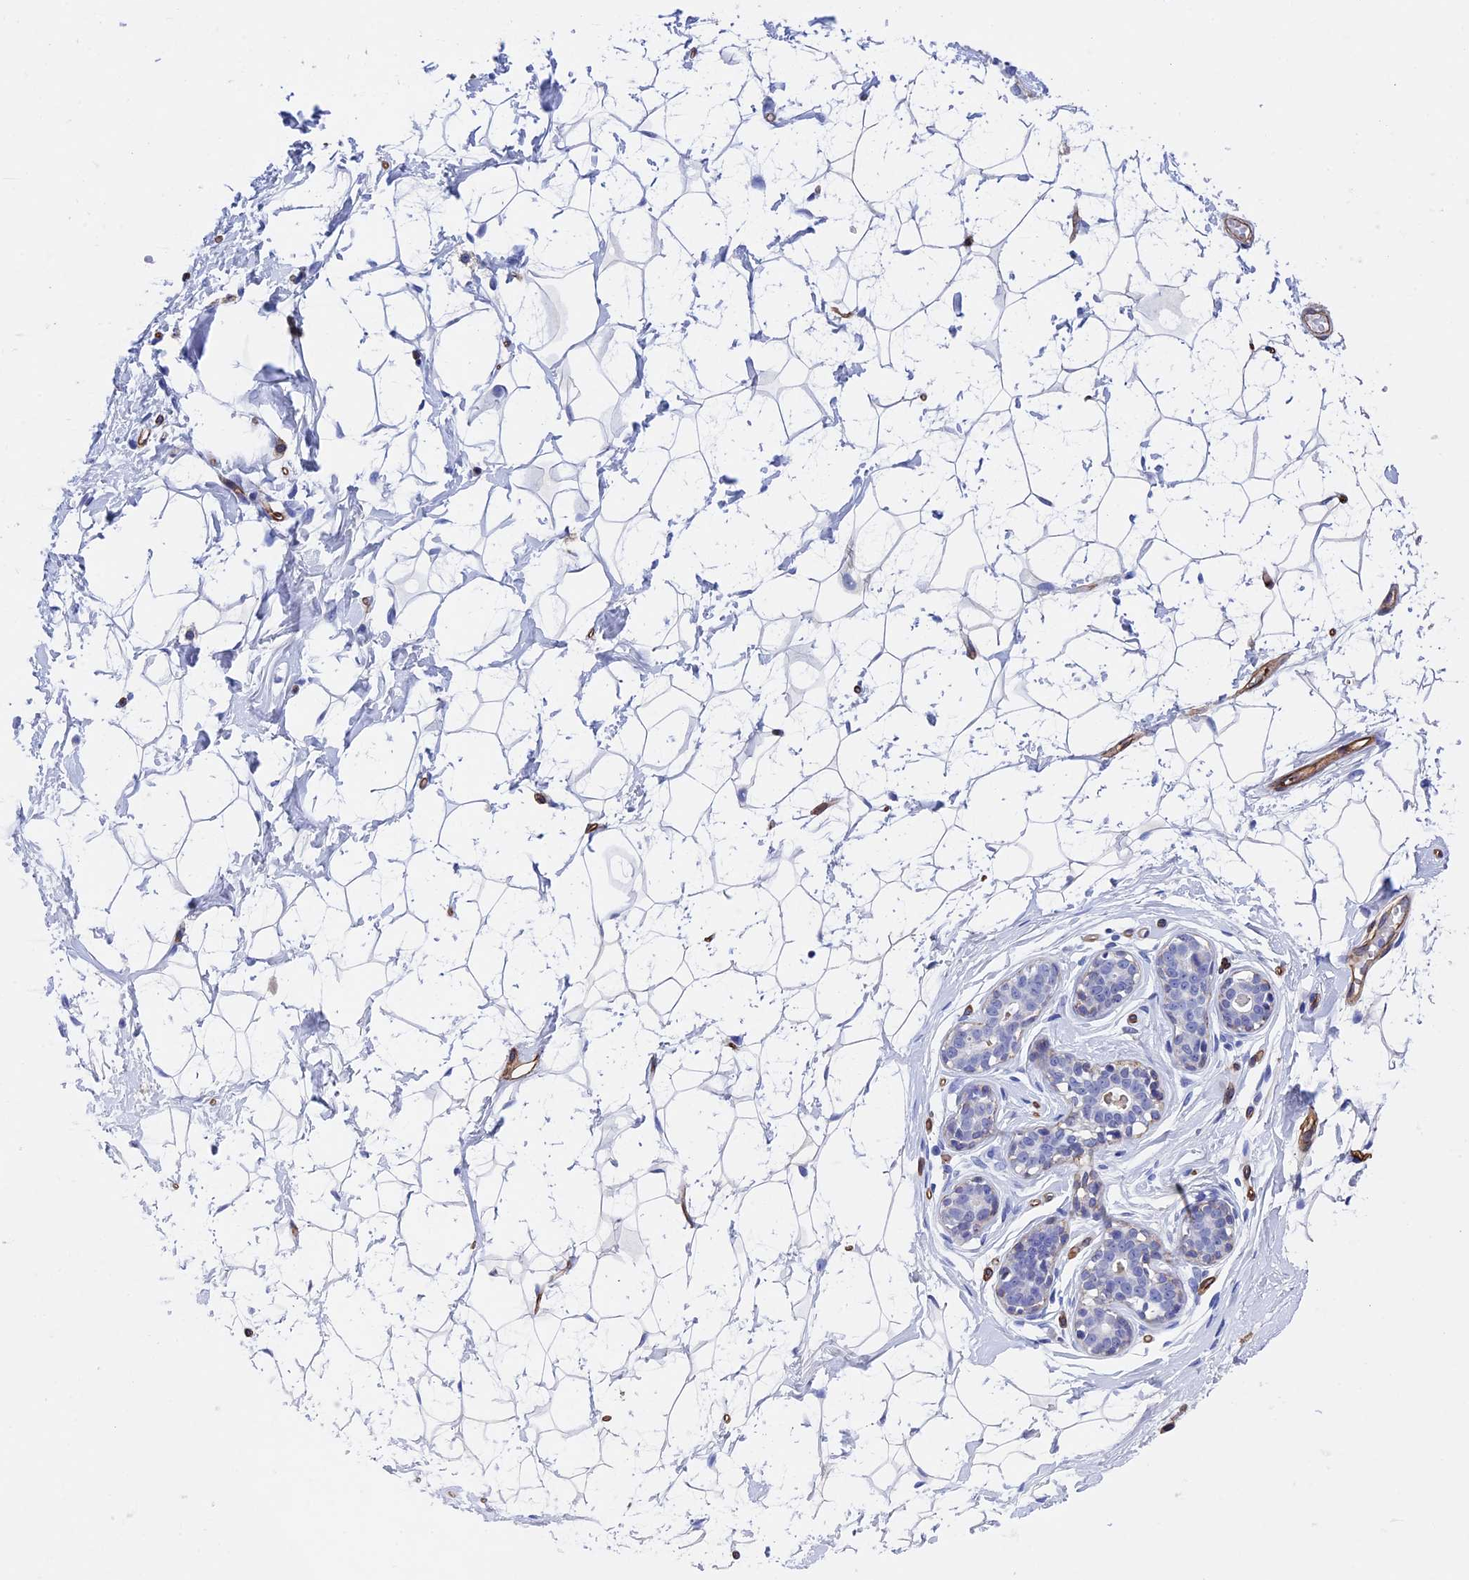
{"staining": {"intensity": "moderate", "quantity": "<25%", "location": "cytoplasmic/membranous"}, "tissue": "breast", "cell_type": "Adipocytes", "image_type": "normal", "snomed": [{"axis": "morphology", "description": "Normal tissue, NOS"}, {"axis": "morphology", "description": "Adenoma, NOS"}, {"axis": "topography", "description": "Breast"}], "caption": "Immunohistochemical staining of benign breast shows moderate cytoplasmic/membranous protein staining in approximately <25% of adipocytes.", "gene": "INSYN1", "patient": {"sex": "female", "age": 23}}